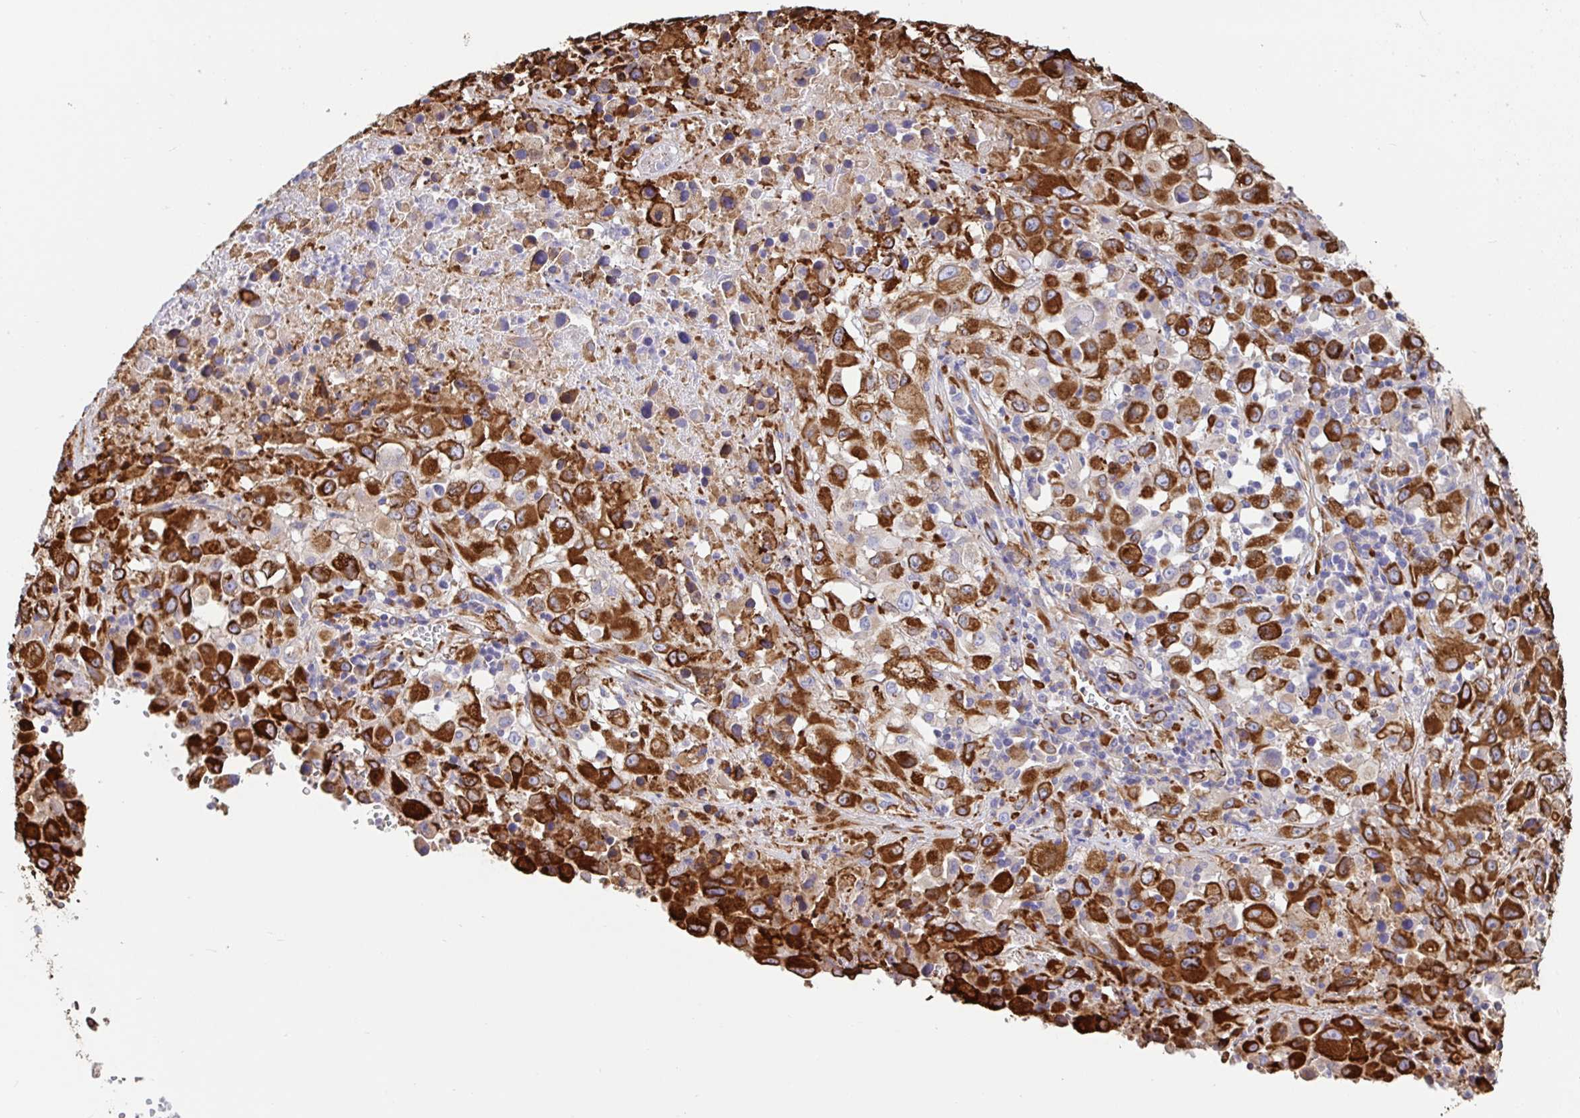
{"staining": {"intensity": "strong", "quantity": ">75%", "location": "cytoplasmic/membranous"}, "tissue": "melanoma", "cell_type": "Tumor cells", "image_type": "cancer", "snomed": [{"axis": "morphology", "description": "Malignant melanoma, Metastatic site"}, {"axis": "topography", "description": "Soft tissue"}], "caption": "Protein expression by immunohistochemistry exhibits strong cytoplasmic/membranous expression in about >75% of tumor cells in malignant melanoma (metastatic site).", "gene": "MAOA", "patient": {"sex": "male", "age": 50}}